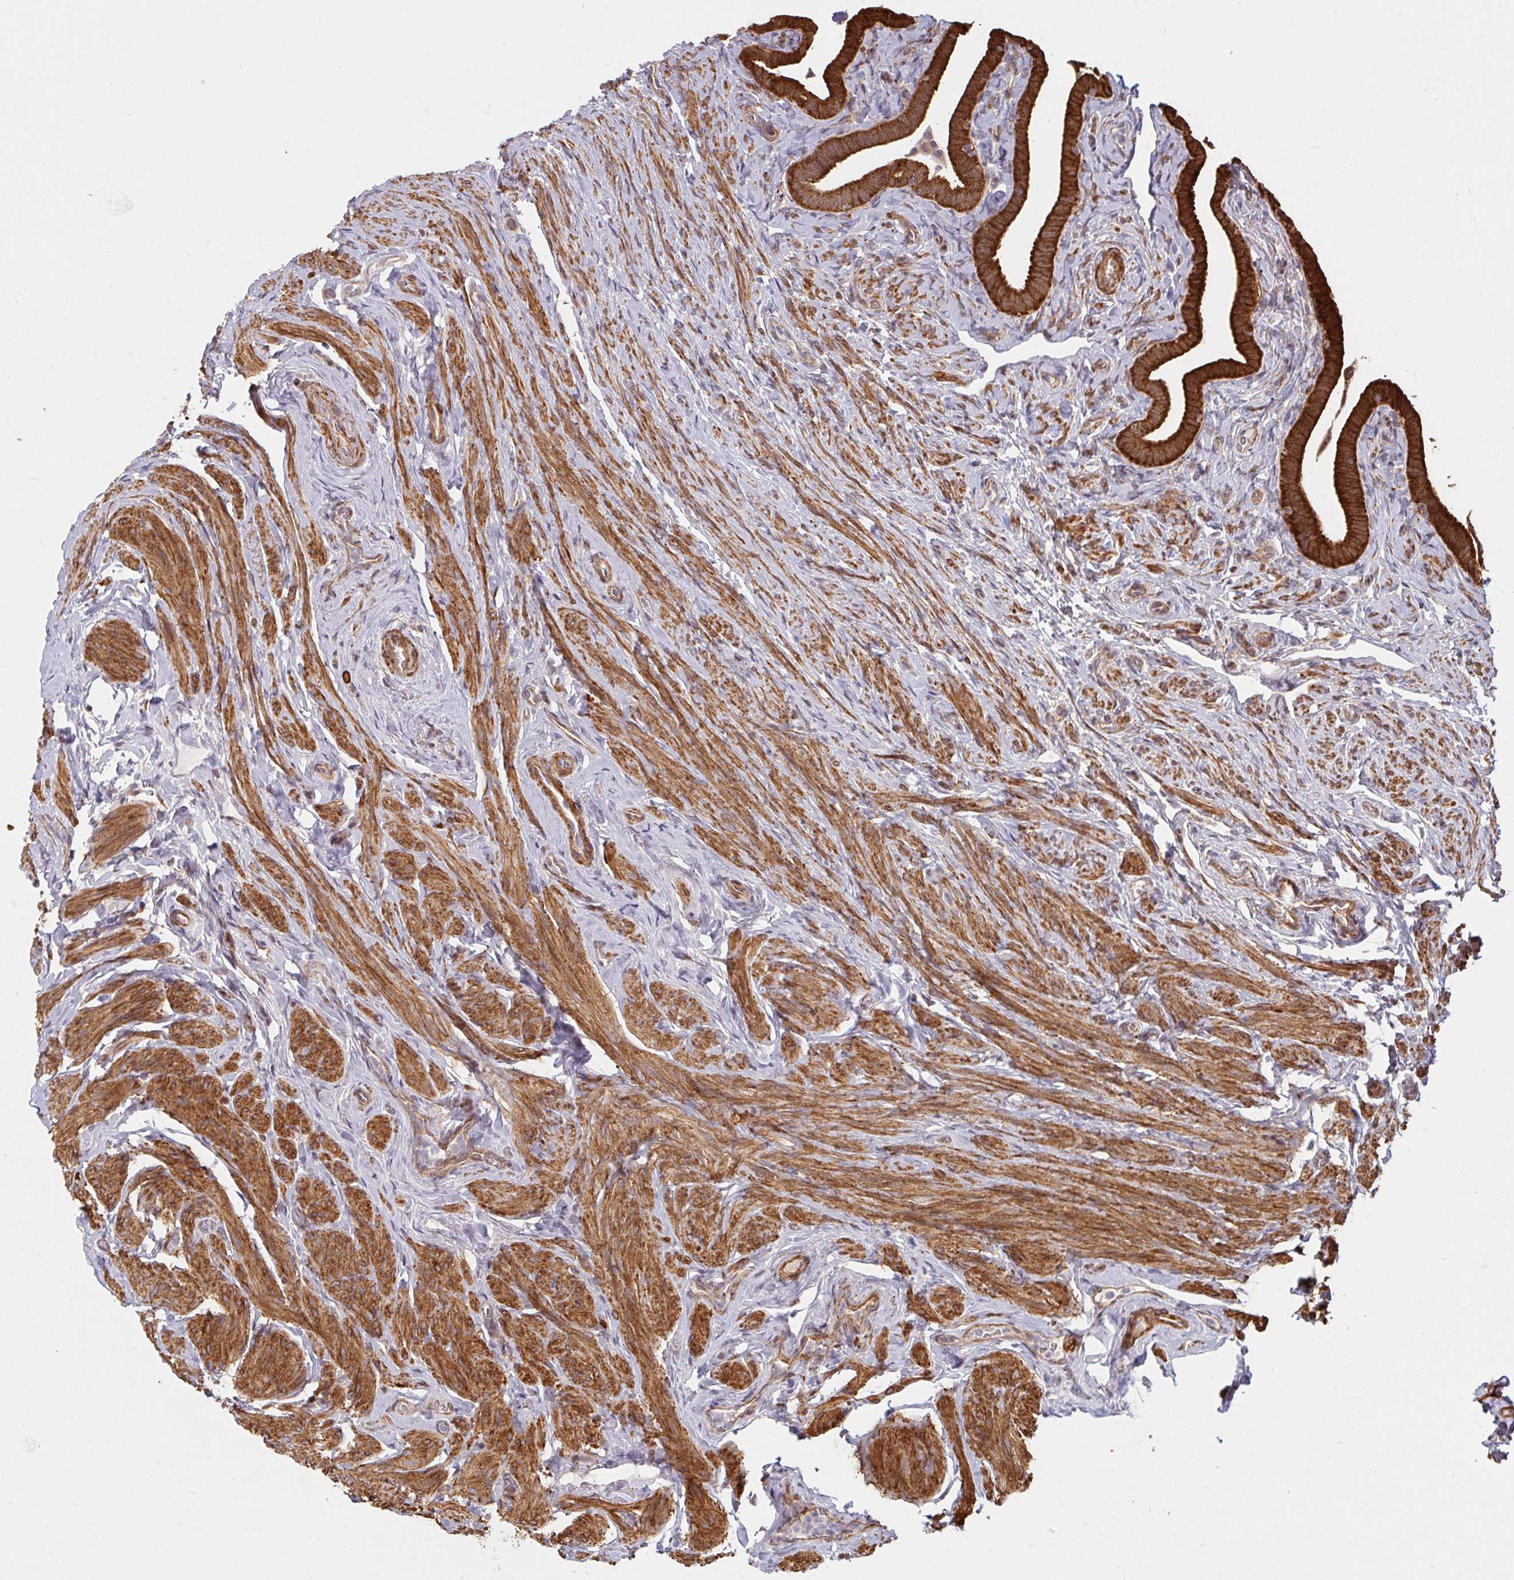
{"staining": {"intensity": "strong", "quantity": ">75%", "location": "cytoplasmic/membranous"}, "tissue": "fallopian tube", "cell_type": "Glandular cells", "image_type": "normal", "snomed": [{"axis": "morphology", "description": "Normal tissue, NOS"}, {"axis": "topography", "description": "Fallopian tube"}], "caption": "Glandular cells display high levels of strong cytoplasmic/membranous positivity in about >75% of cells in benign fallopian tube. Using DAB (3,3'-diaminobenzidine) (brown) and hematoxylin (blue) stains, captured at high magnification using brightfield microscopy.", "gene": "BTF3", "patient": {"sex": "female", "age": 69}}